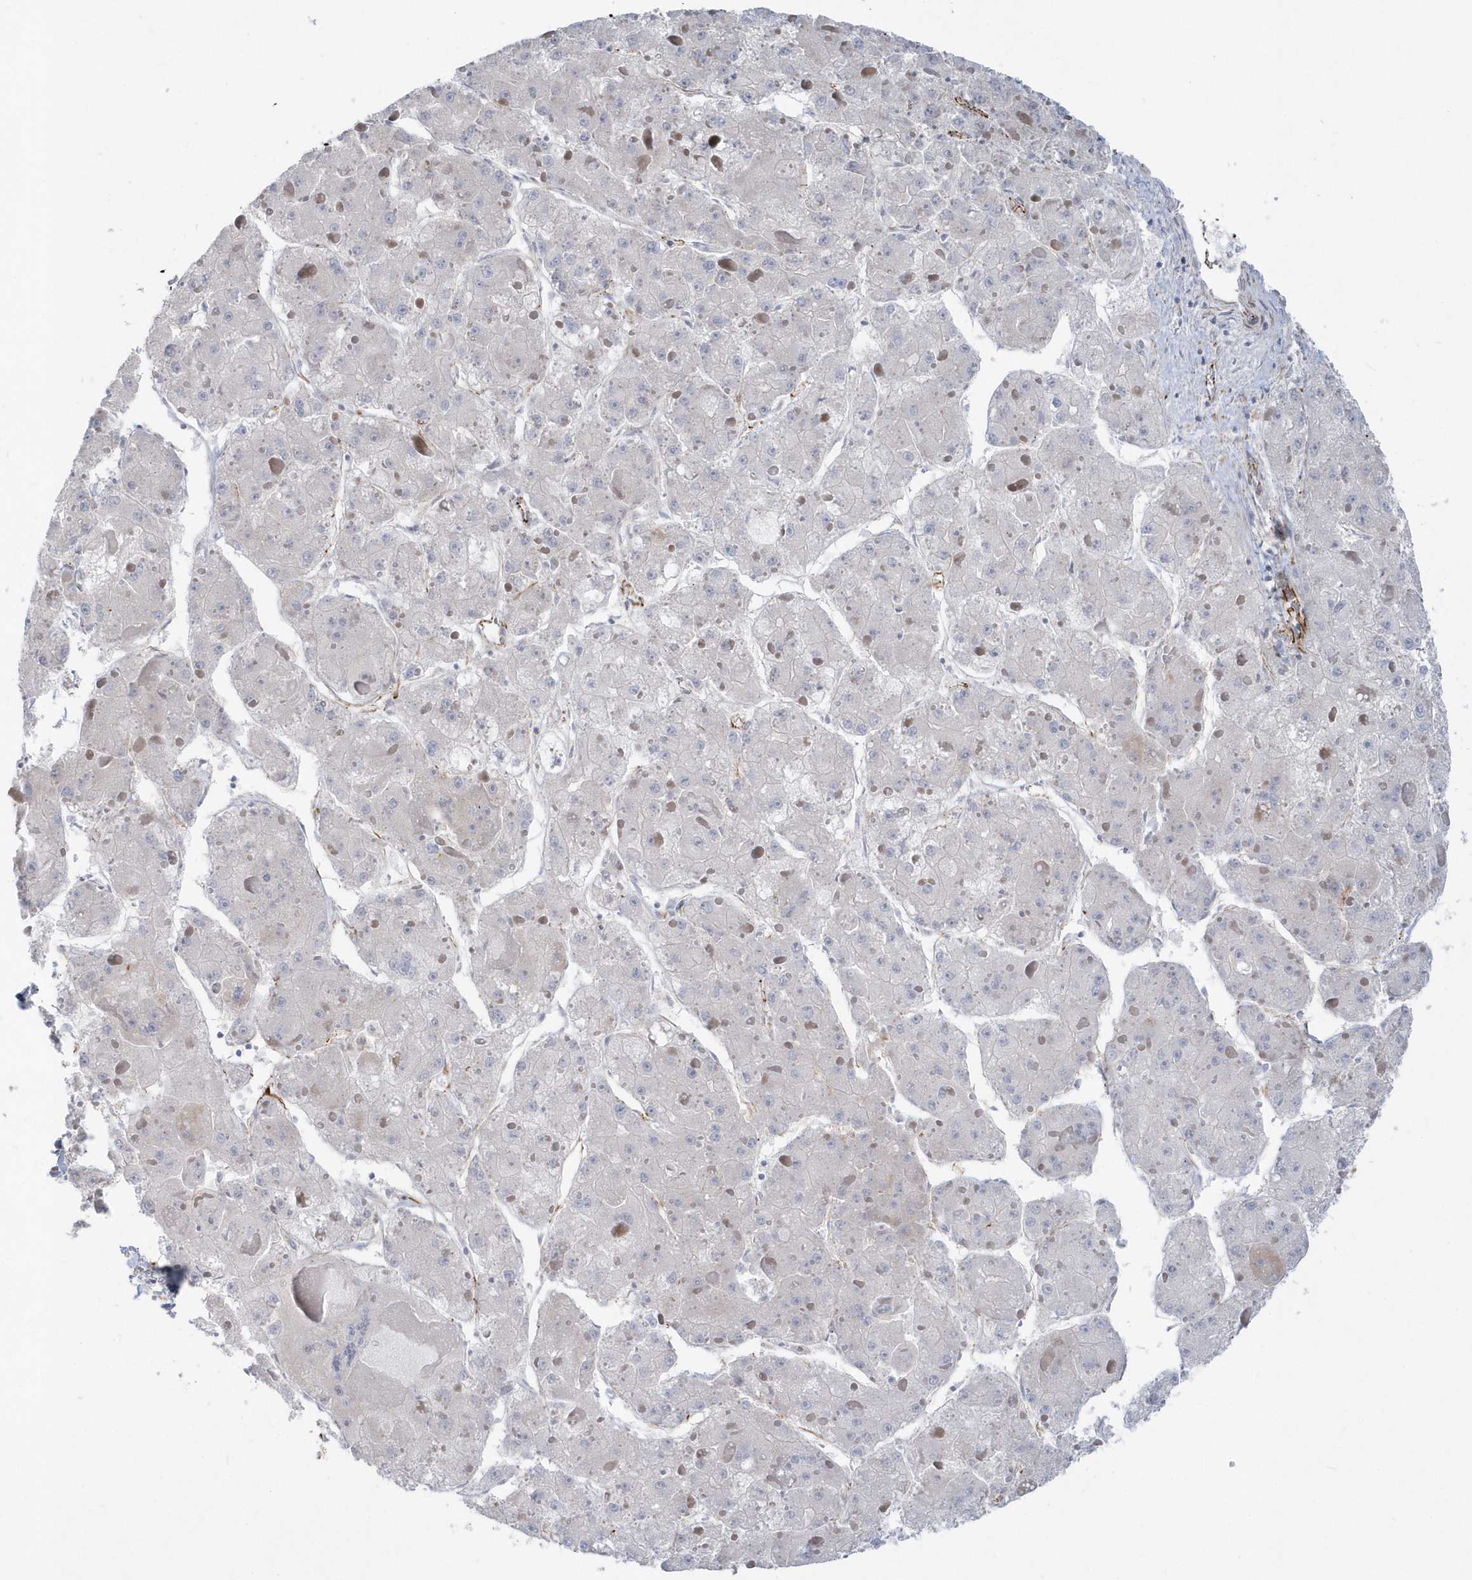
{"staining": {"intensity": "negative", "quantity": "none", "location": "none"}, "tissue": "liver cancer", "cell_type": "Tumor cells", "image_type": "cancer", "snomed": [{"axis": "morphology", "description": "Carcinoma, Hepatocellular, NOS"}, {"axis": "topography", "description": "Liver"}], "caption": "Tumor cells show no significant protein positivity in liver cancer.", "gene": "PPIL6", "patient": {"sex": "female", "age": 73}}